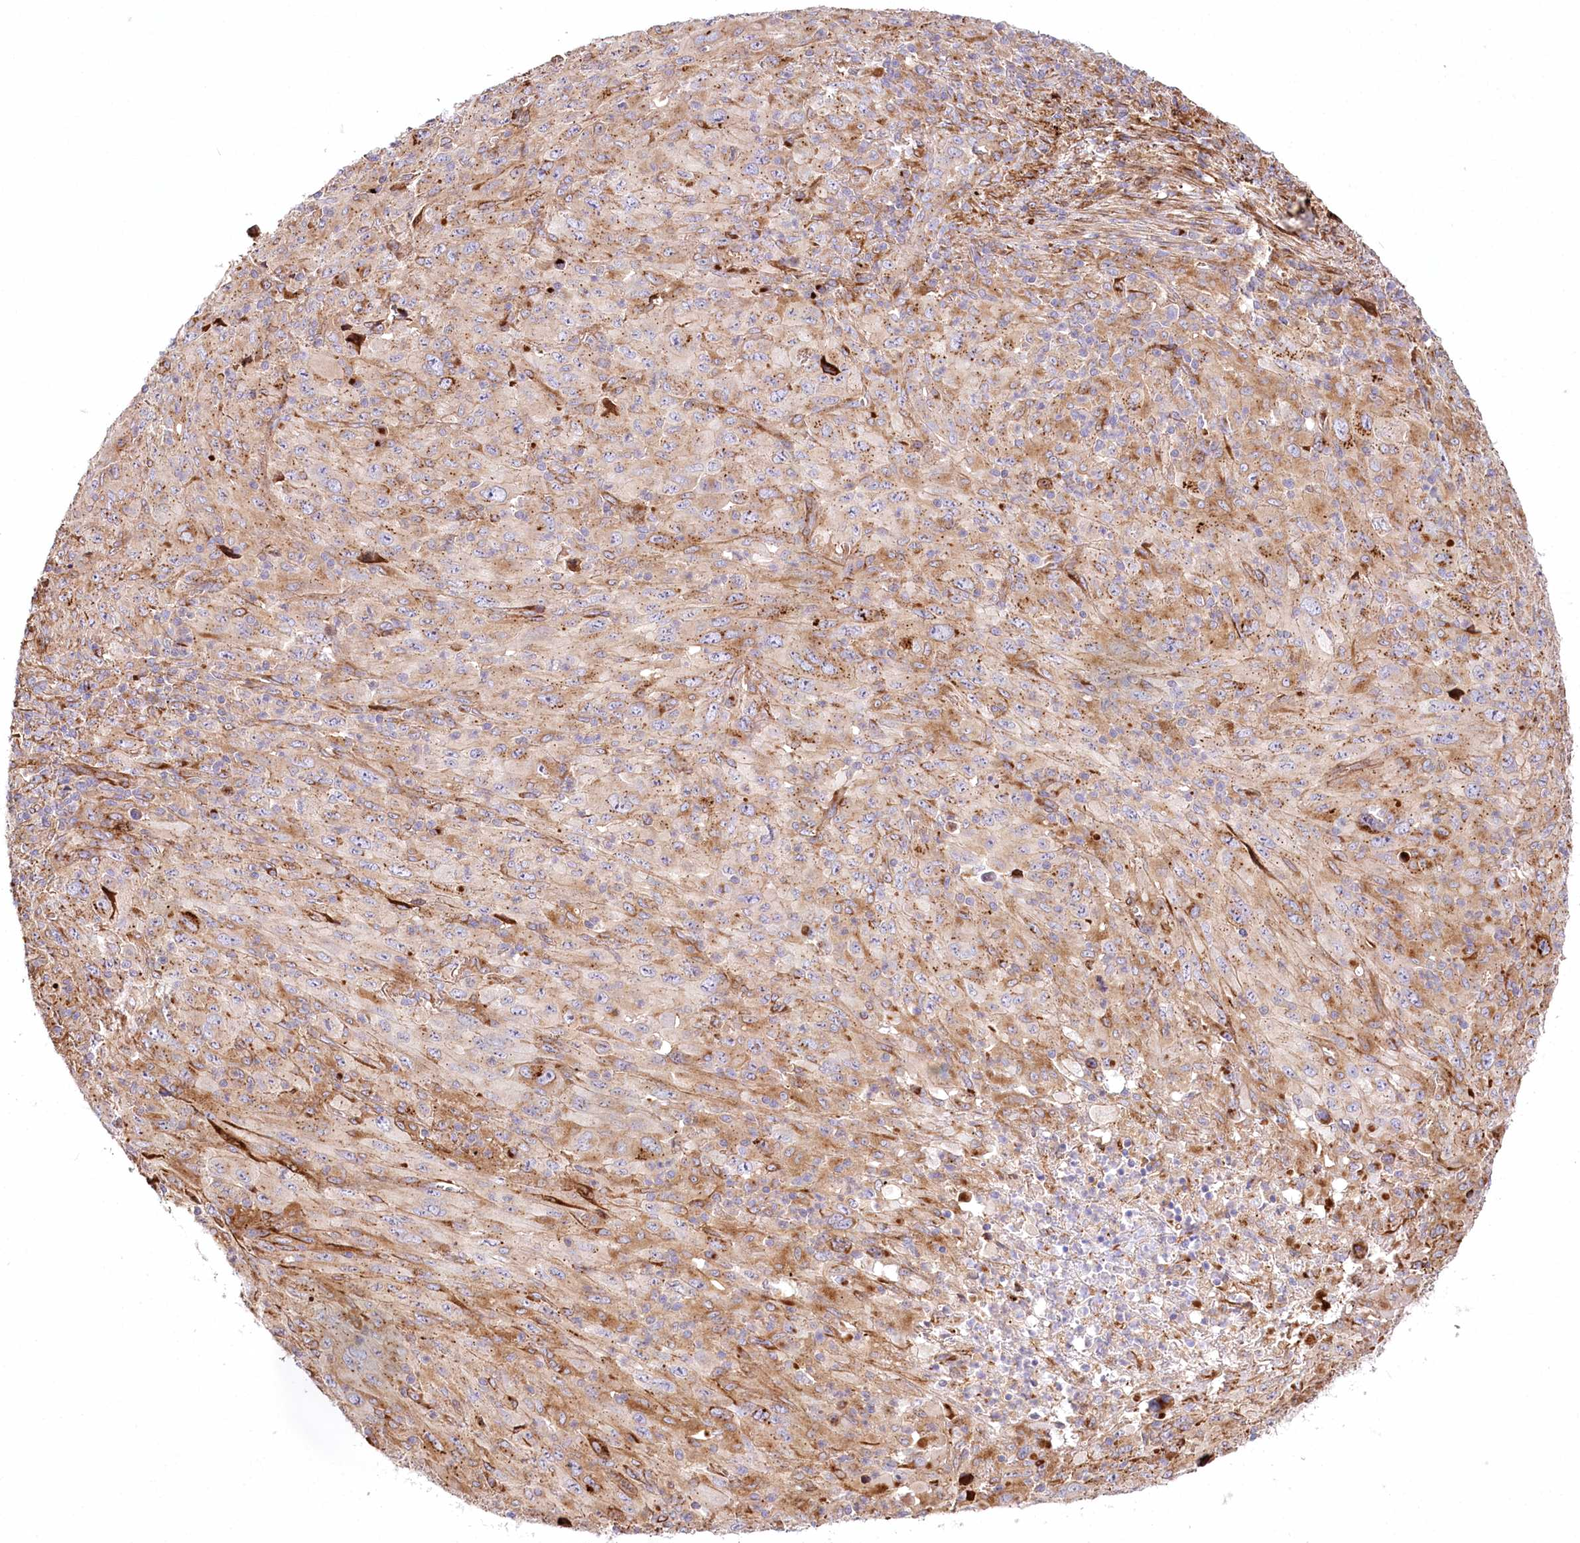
{"staining": {"intensity": "moderate", "quantity": ">75%", "location": "cytoplasmic/membranous"}, "tissue": "melanoma", "cell_type": "Tumor cells", "image_type": "cancer", "snomed": [{"axis": "morphology", "description": "Malignant melanoma, Metastatic site"}, {"axis": "topography", "description": "Skin"}], "caption": "IHC image of neoplastic tissue: human melanoma stained using immunohistochemistry displays medium levels of moderate protein expression localized specifically in the cytoplasmic/membranous of tumor cells, appearing as a cytoplasmic/membranous brown color.", "gene": "ABRAXAS2", "patient": {"sex": "female", "age": 56}}